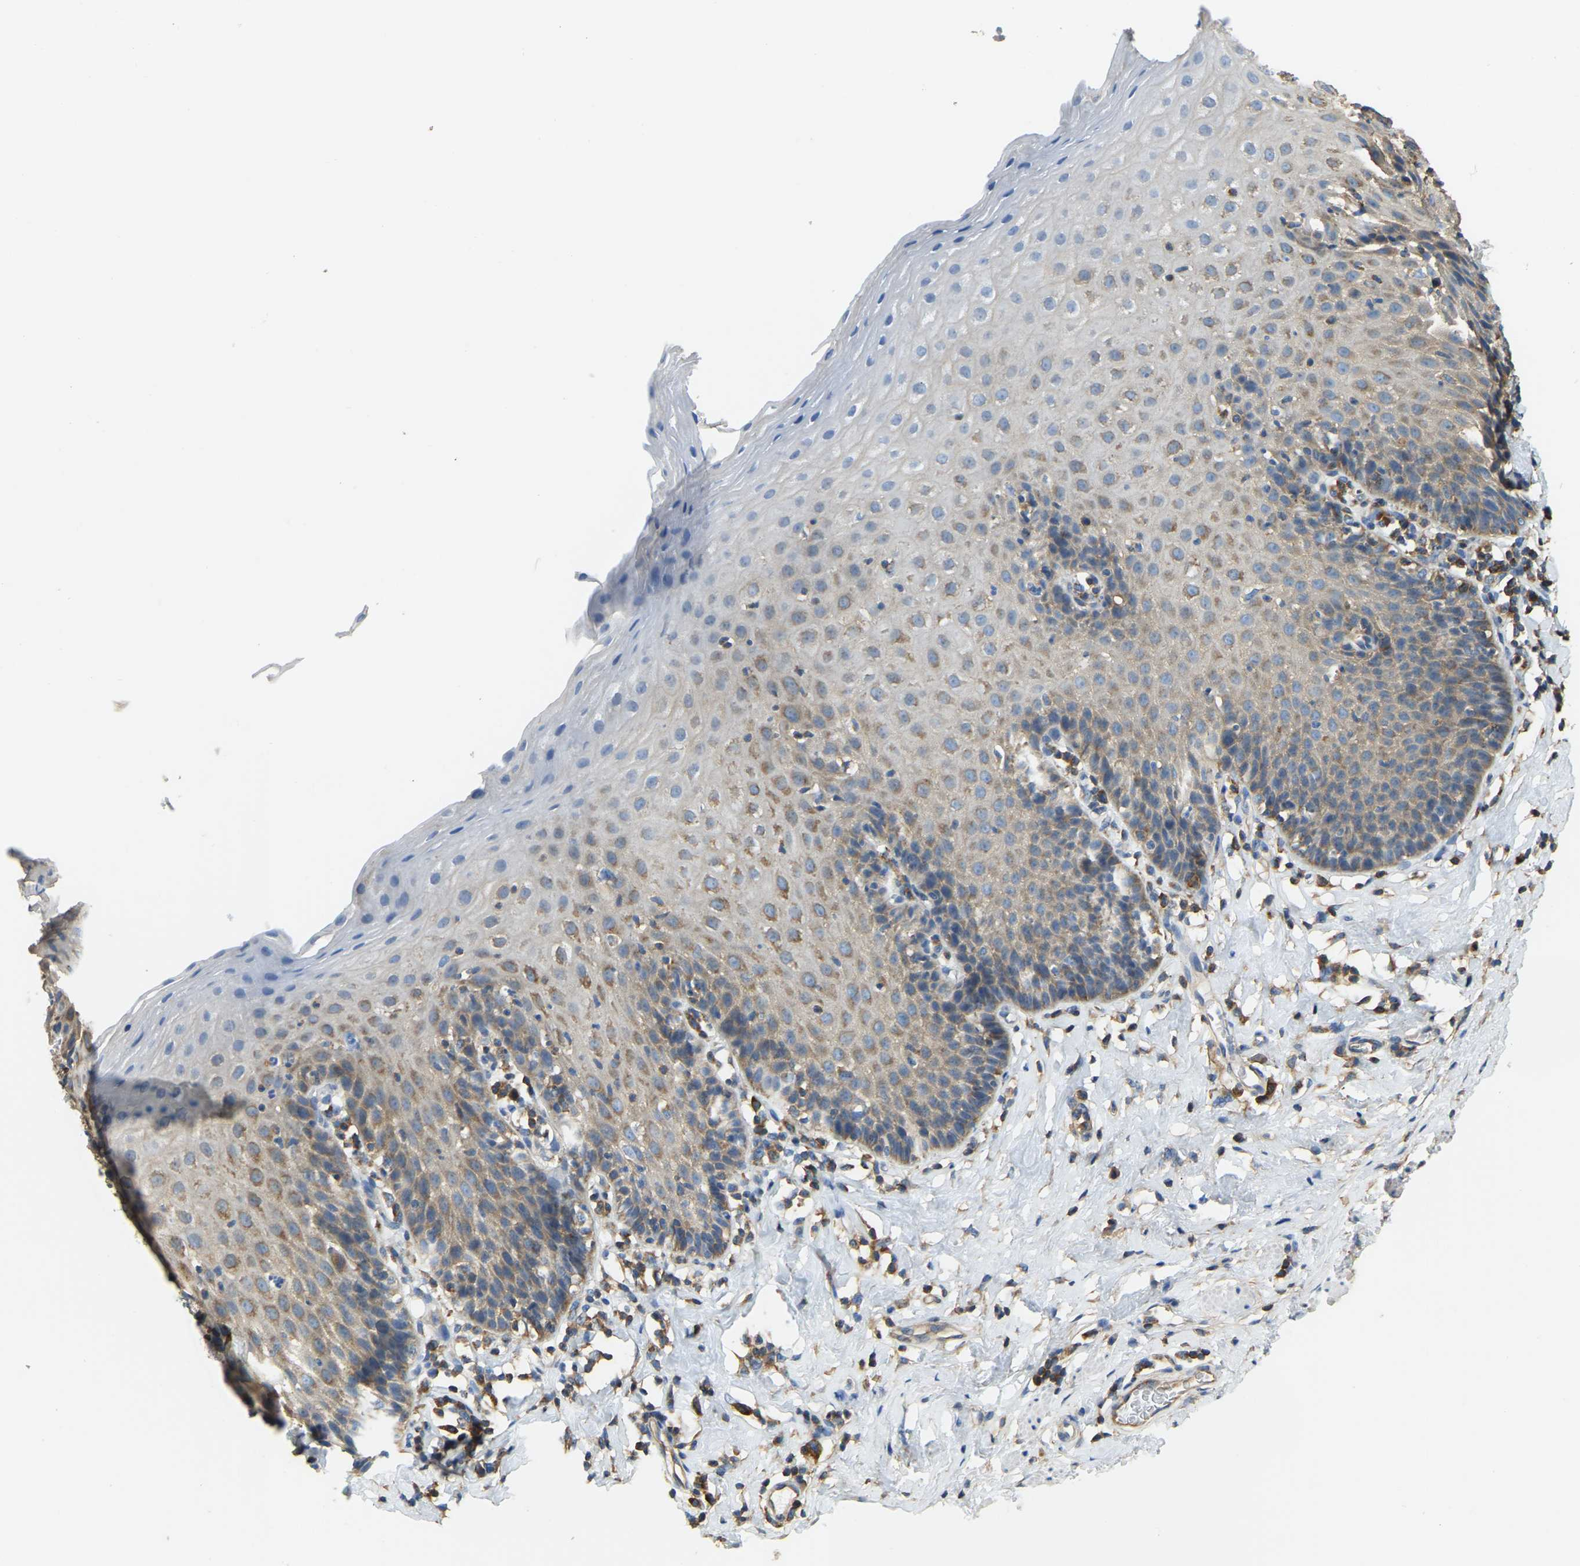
{"staining": {"intensity": "moderate", "quantity": "25%-75%", "location": "cytoplasmic/membranous"}, "tissue": "esophagus", "cell_type": "Squamous epithelial cells", "image_type": "normal", "snomed": [{"axis": "morphology", "description": "Normal tissue, NOS"}, {"axis": "topography", "description": "Esophagus"}], "caption": "Squamous epithelial cells reveal moderate cytoplasmic/membranous staining in about 25%-75% of cells in unremarkable esophagus.", "gene": "AHNAK", "patient": {"sex": "female", "age": 61}}